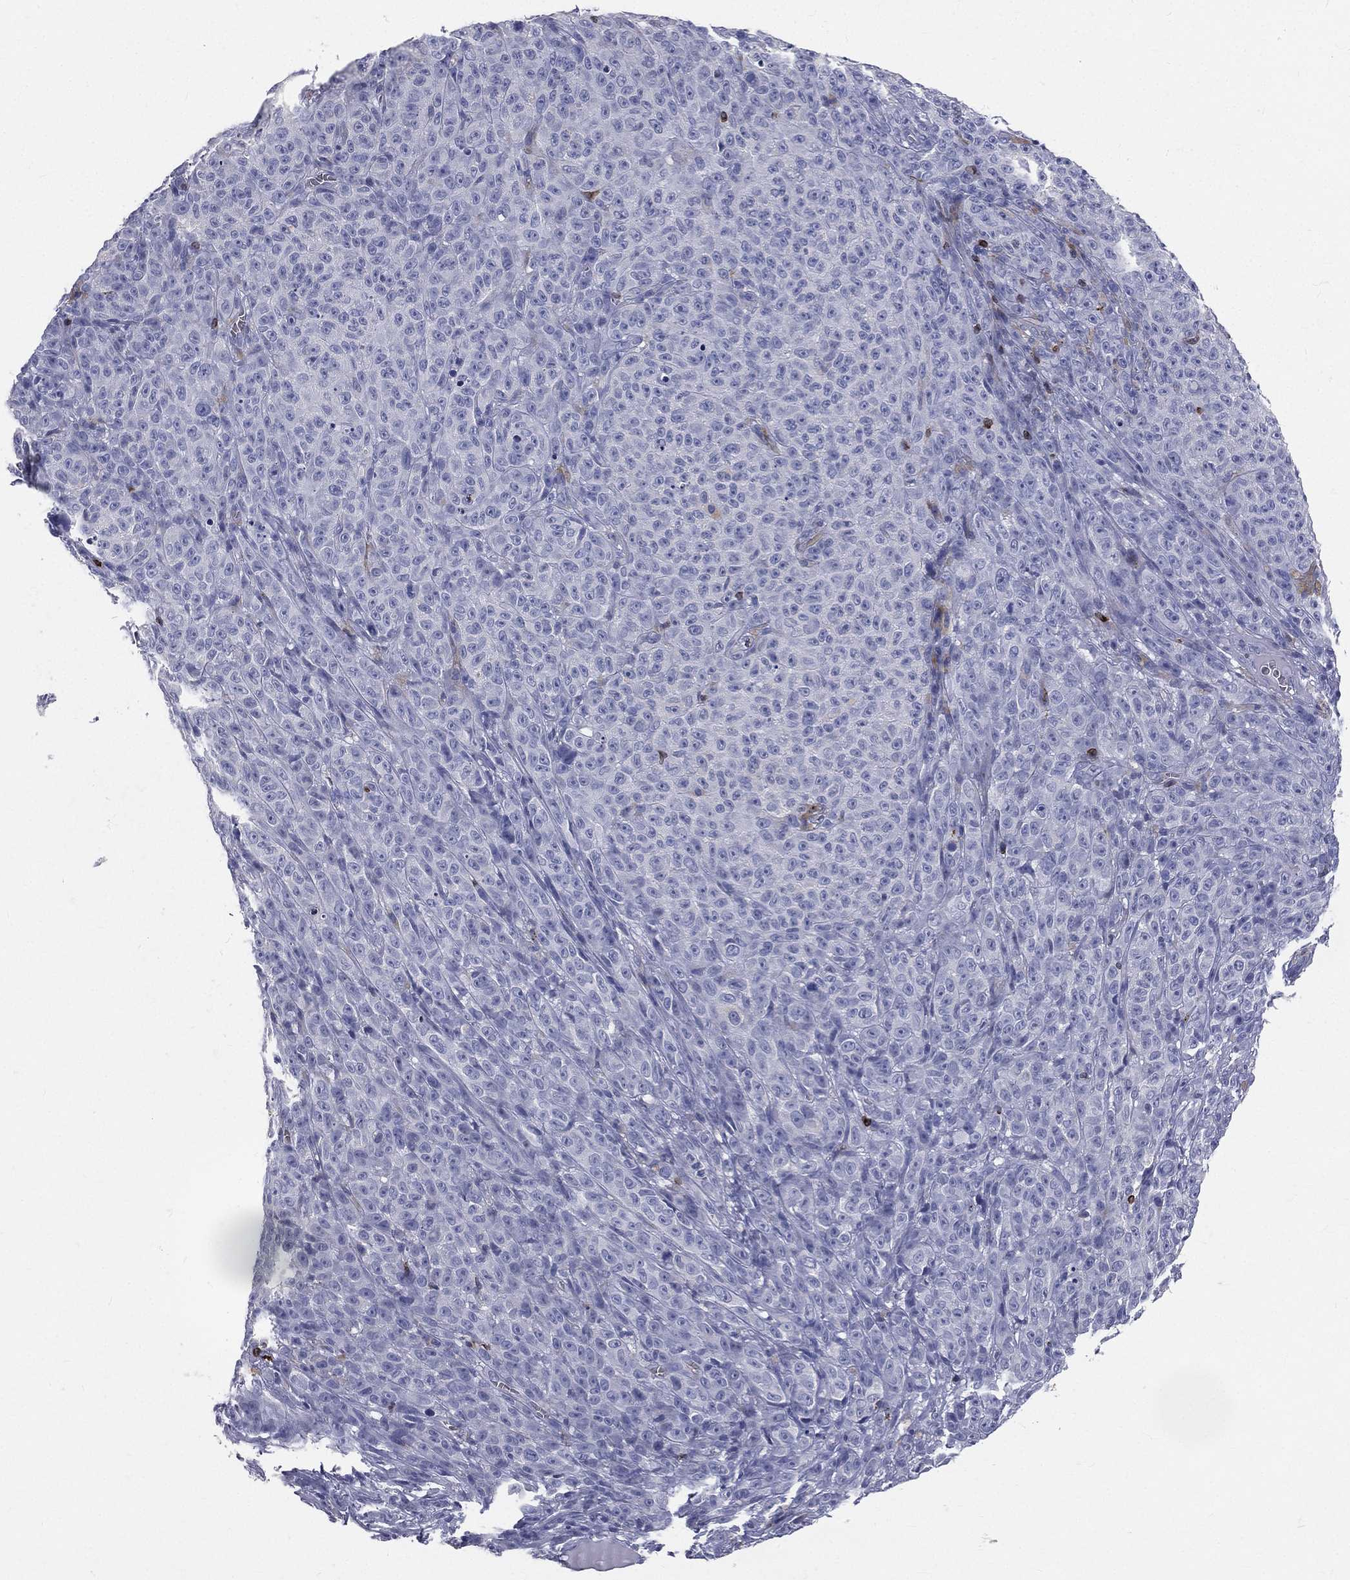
{"staining": {"intensity": "negative", "quantity": "none", "location": "none"}, "tissue": "melanoma", "cell_type": "Tumor cells", "image_type": "cancer", "snomed": [{"axis": "morphology", "description": "Malignant melanoma, NOS"}, {"axis": "topography", "description": "Skin"}], "caption": "Malignant melanoma stained for a protein using immunohistochemistry reveals no positivity tumor cells.", "gene": "CTSW", "patient": {"sex": "female", "age": 82}}